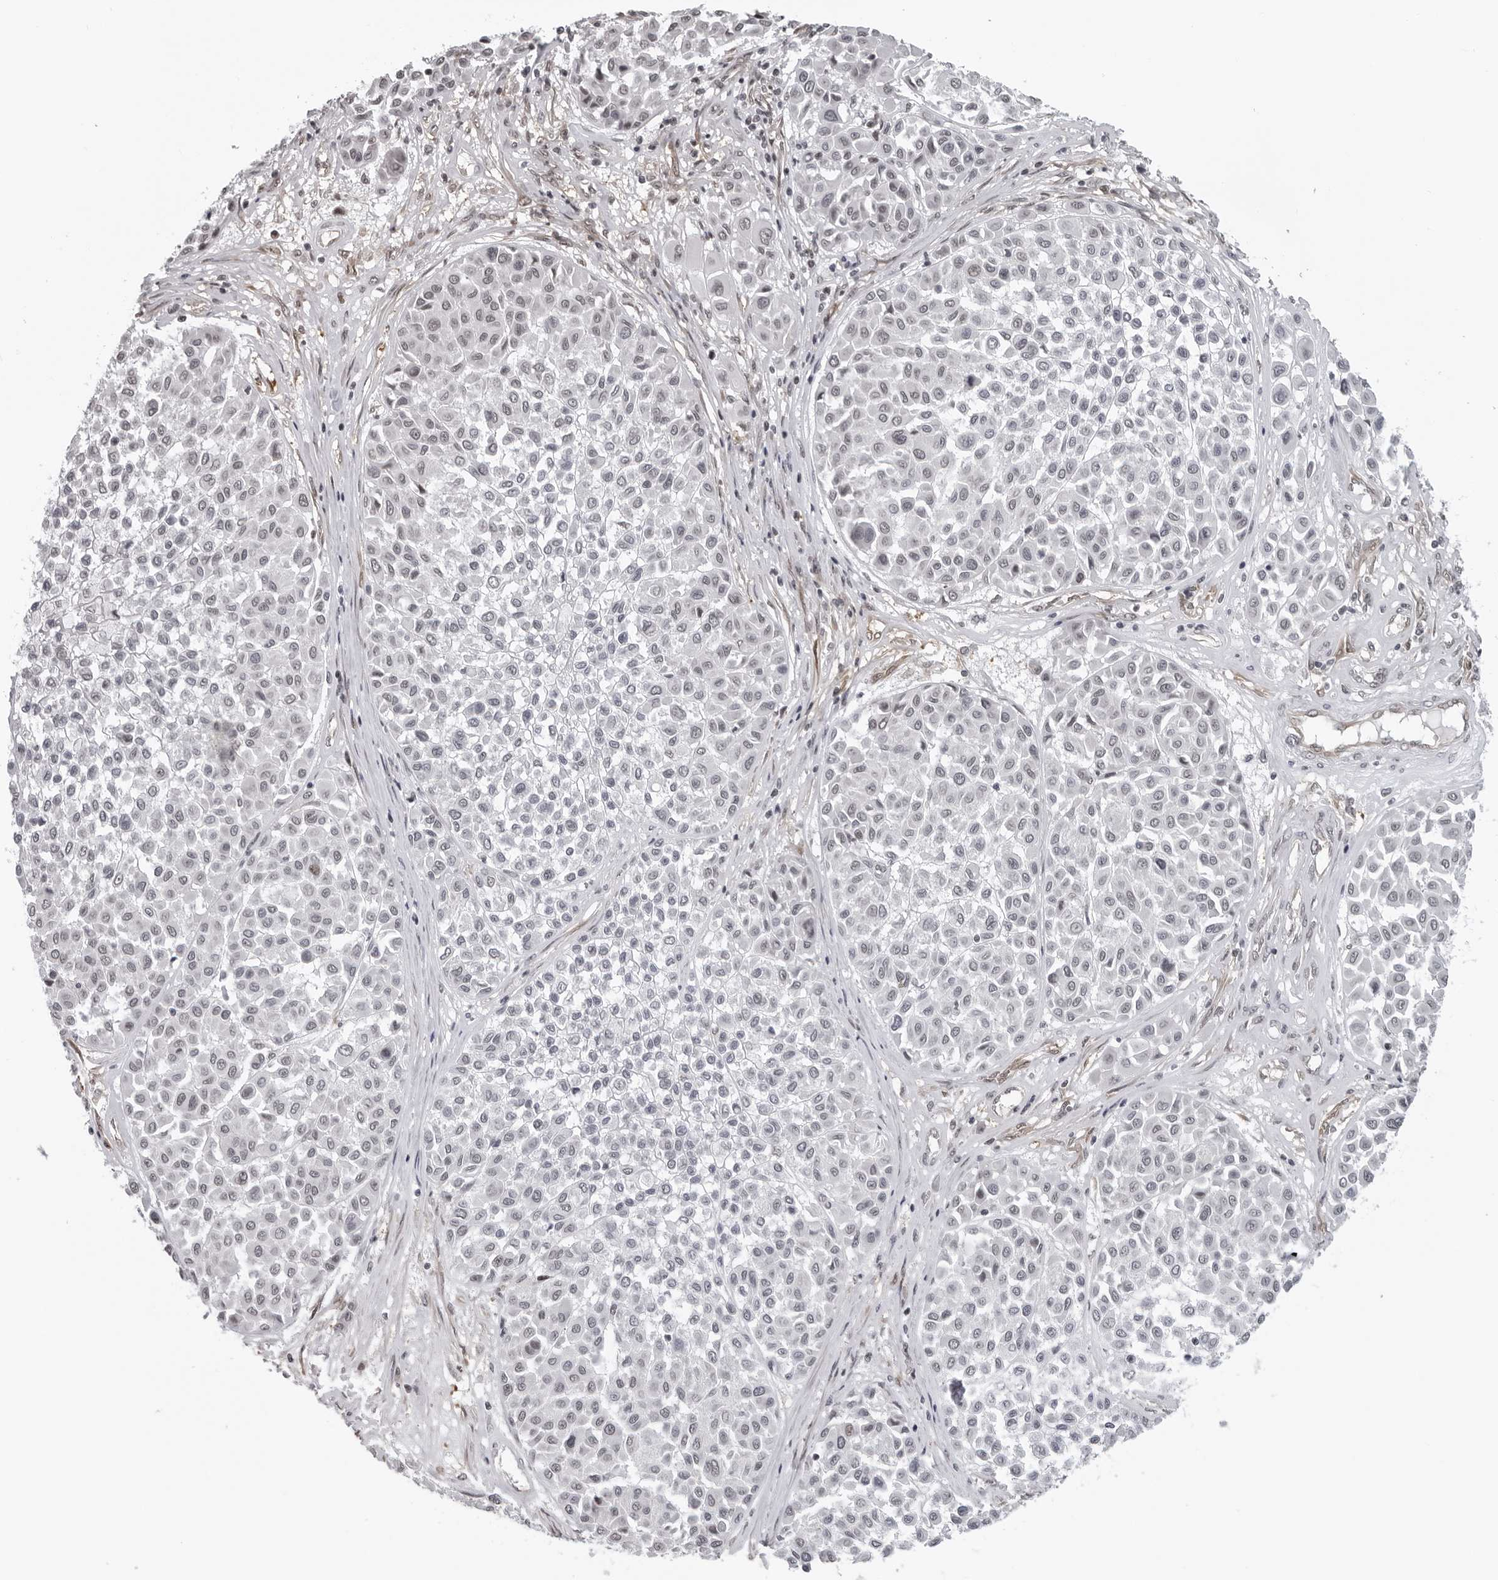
{"staining": {"intensity": "negative", "quantity": "none", "location": "none"}, "tissue": "melanoma", "cell_type": "Tumor cells", "image_type": "cancer", "snomed": [{"axis": "morphology", "description": "Malignant melanoma, Metastatic site"}, {"axis": "topography", "description": "Soft tissue"}], "caption": "Malignant melanoma (metastatic site) stained for a protein using immunohistochemistry (IHC) reveals no positivity tumor cells.", "gene": "MAF", "patient": {"sex": "male", "age": 41}}